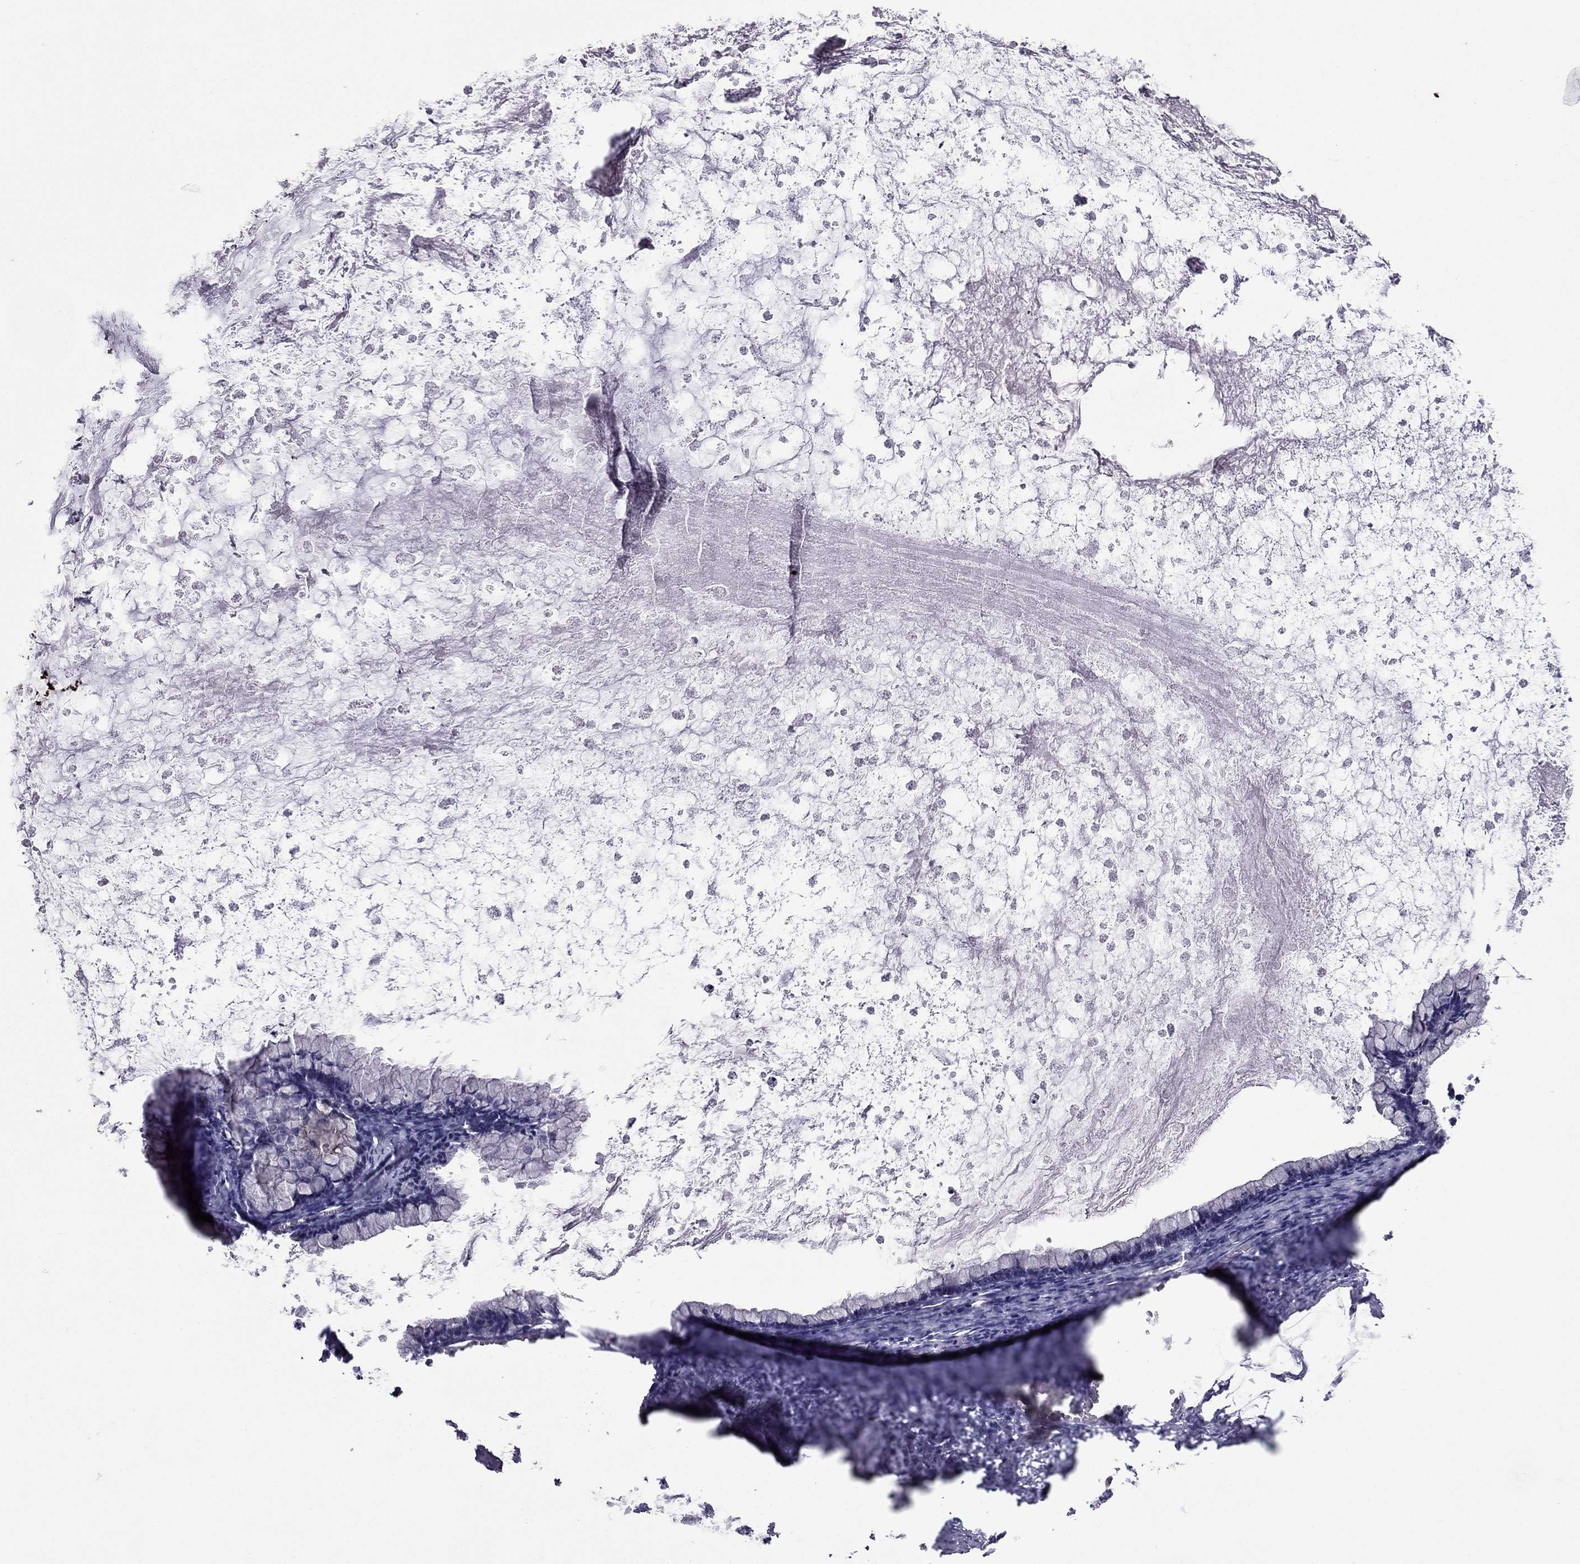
{"staining": {"intensity": "negative", "quantity": "none", "location": "none"}, "tissue": "ovarian cancer", "cell_type": "Tumor cells", "image_type": "cancer", "snomed": [{"axis": "morphology", "description": "Cystadenocarcinoma, mucinous, NOS"}, {"axis": "topography", "description": "Ovary"}], "caption": "The photomicrograph exhibits no staining of tumor cells in ovarian mucinous cystadenocarcinoma. (Stains: DAB (3,3'-diaminobenzidine) immunohistochemistry (IHC) with hematoxylin counter stain, Microscopy: brightfield microscopy at high magnification).", "gene": "MYBPH", "patient": {"sex": "female", "age": 67}}